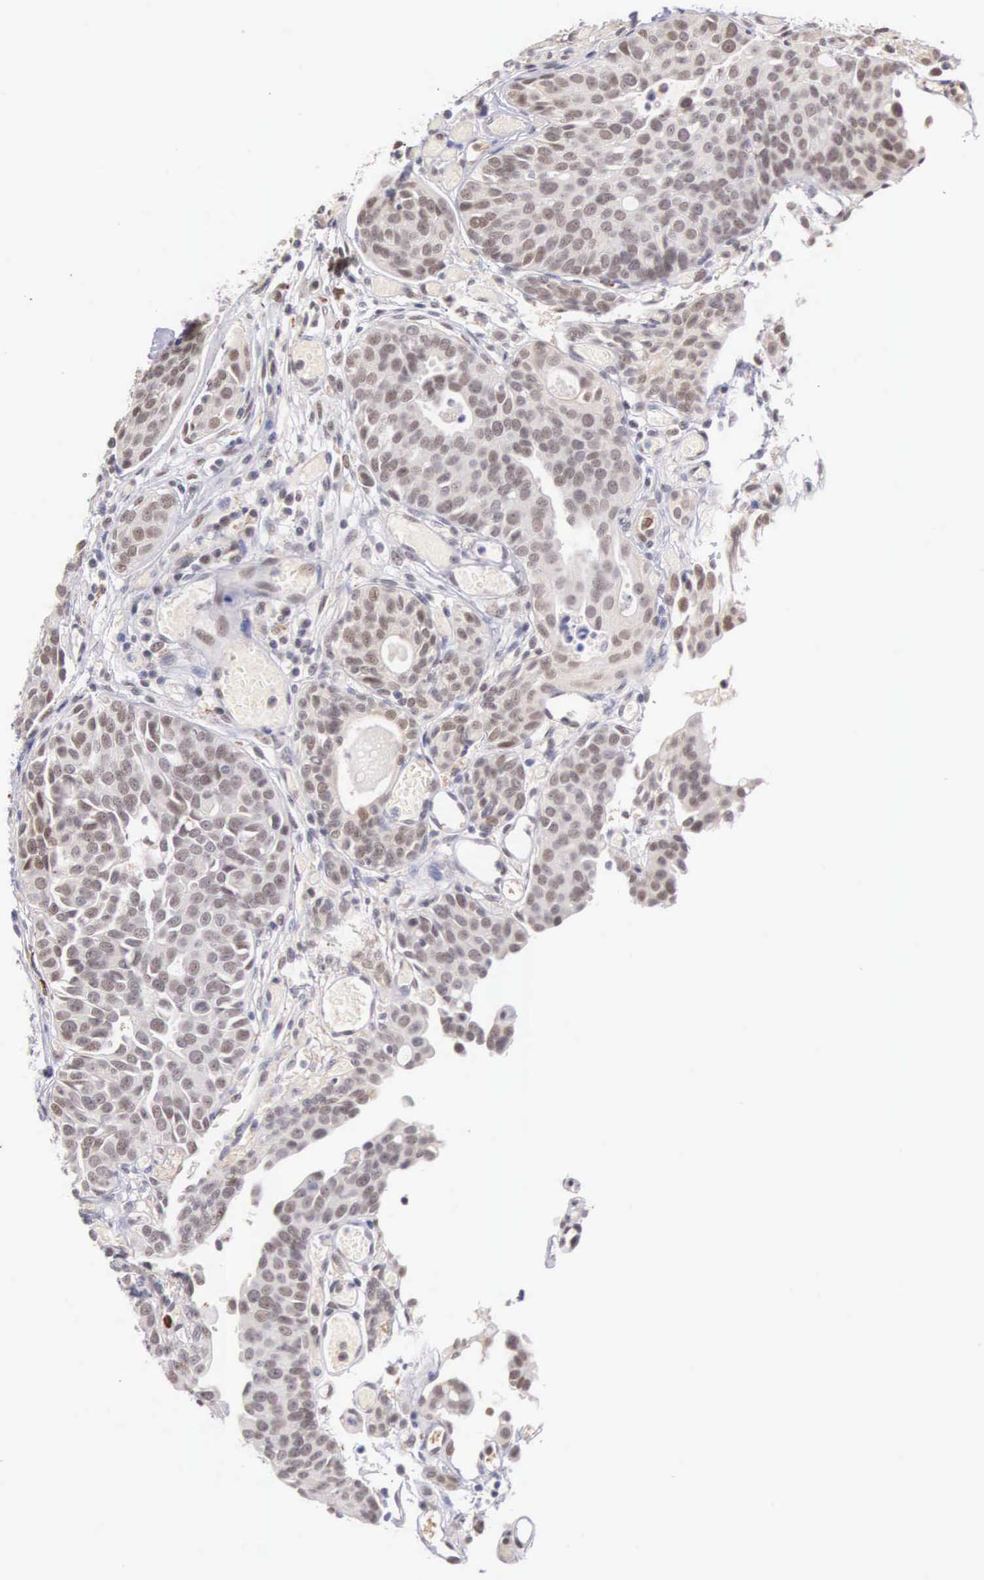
{"staining": {"intensity": "weak", "quantity": "<25%", "location": "nuclear"}, "tissue": "urothelial cancer", "cell_type": "Tumor cells", "image_type": "cancer", "snomed": [{"axis": "morphology", "description": "Urothelial carcinoma, High grade"}, {"axis": "topography", "description": "Urinary bladder"}], "caption": "DAB (3,3'-diaminobenzidine) immunohistochemical staining of human urothelial carcinoma (high-grade) displays no significant positivity in tumor cells.", "gene": "HMGXB4", "patient": {"sex": "male", "age": 78}}